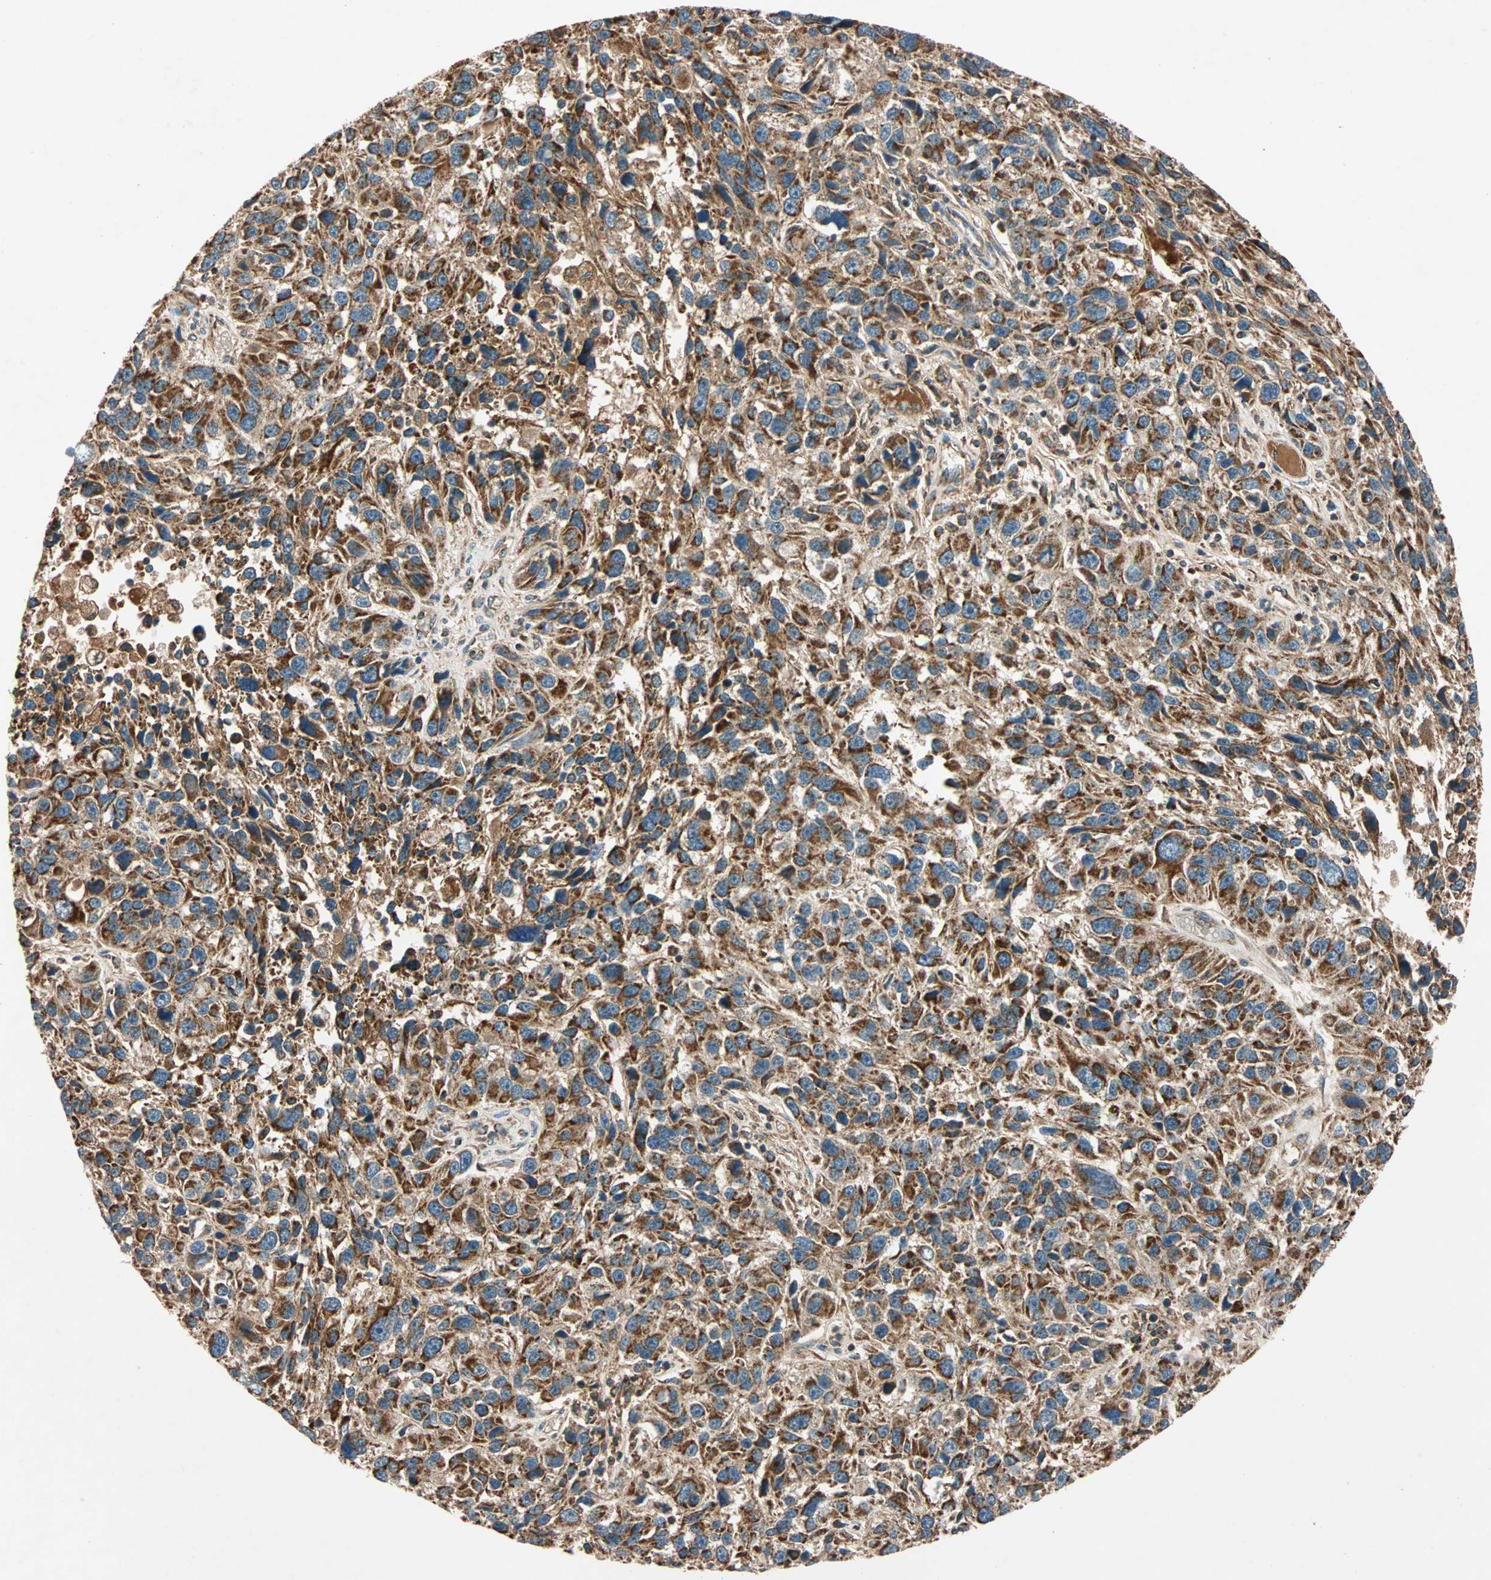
{"staining": {"intensity": "strong", "quantity": ">75%", "location": "cytoplasmic/membranous"}, "tissue": "melanoma", "cell_type": "Tumor cells", "image_type": "cancer", "snomed": [{"axis": "morphology", "description": "Malignant melanoma, NOS"}, {"axis": "topography", "description": "Skin"}], "caption": "A brown stain labels strong cytoplasmic/membranous positivity of a protein in malignant melanoma tumor cells.", "gene": "MAPK1", "patient": {"sex": "male", "age": 53}}